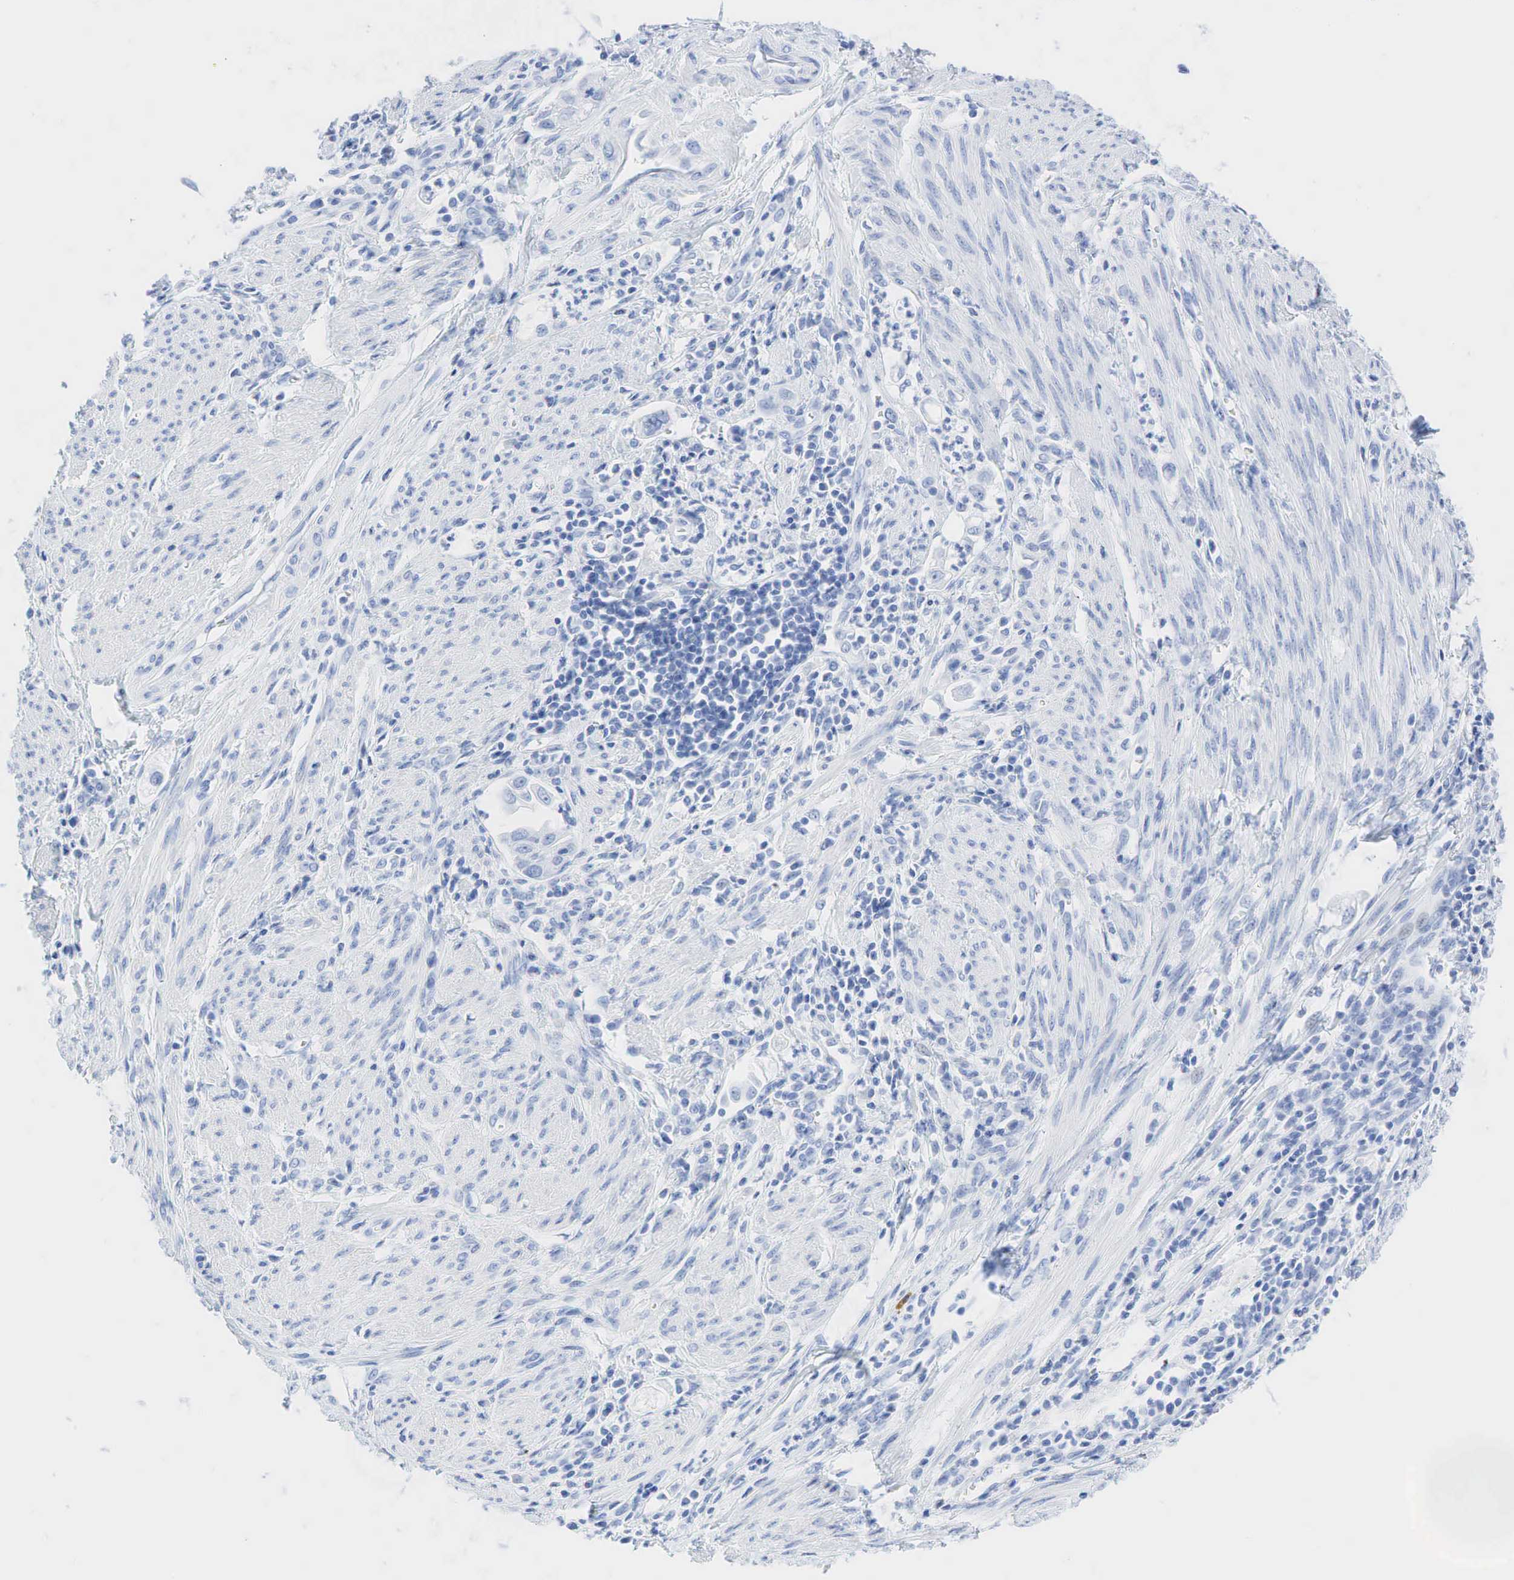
{"staining": {"intensity": "negative", "quantity": "none", "location": "none"}, "tissue": "endometrial cancer", "cell_type": "Tumor cells", "image_type": "cancer", "snomed": [{"axis": "morphology", "description": "Adenocarcinoma, NOS"}, {"axis": "topography", "description": "Endometrium"}], "caption": "High power microscopy photomicrograph of an immunohistochemistry (IHC) histopathology image of endometrial cancer, revealing no significant staining in tumor cells. (DAB (3,3'-diaminobenzidine) immunohistochemistry (IHC), high magnification).", "gene": "INHA", "patient": {"sex": "female", "age": 75}}